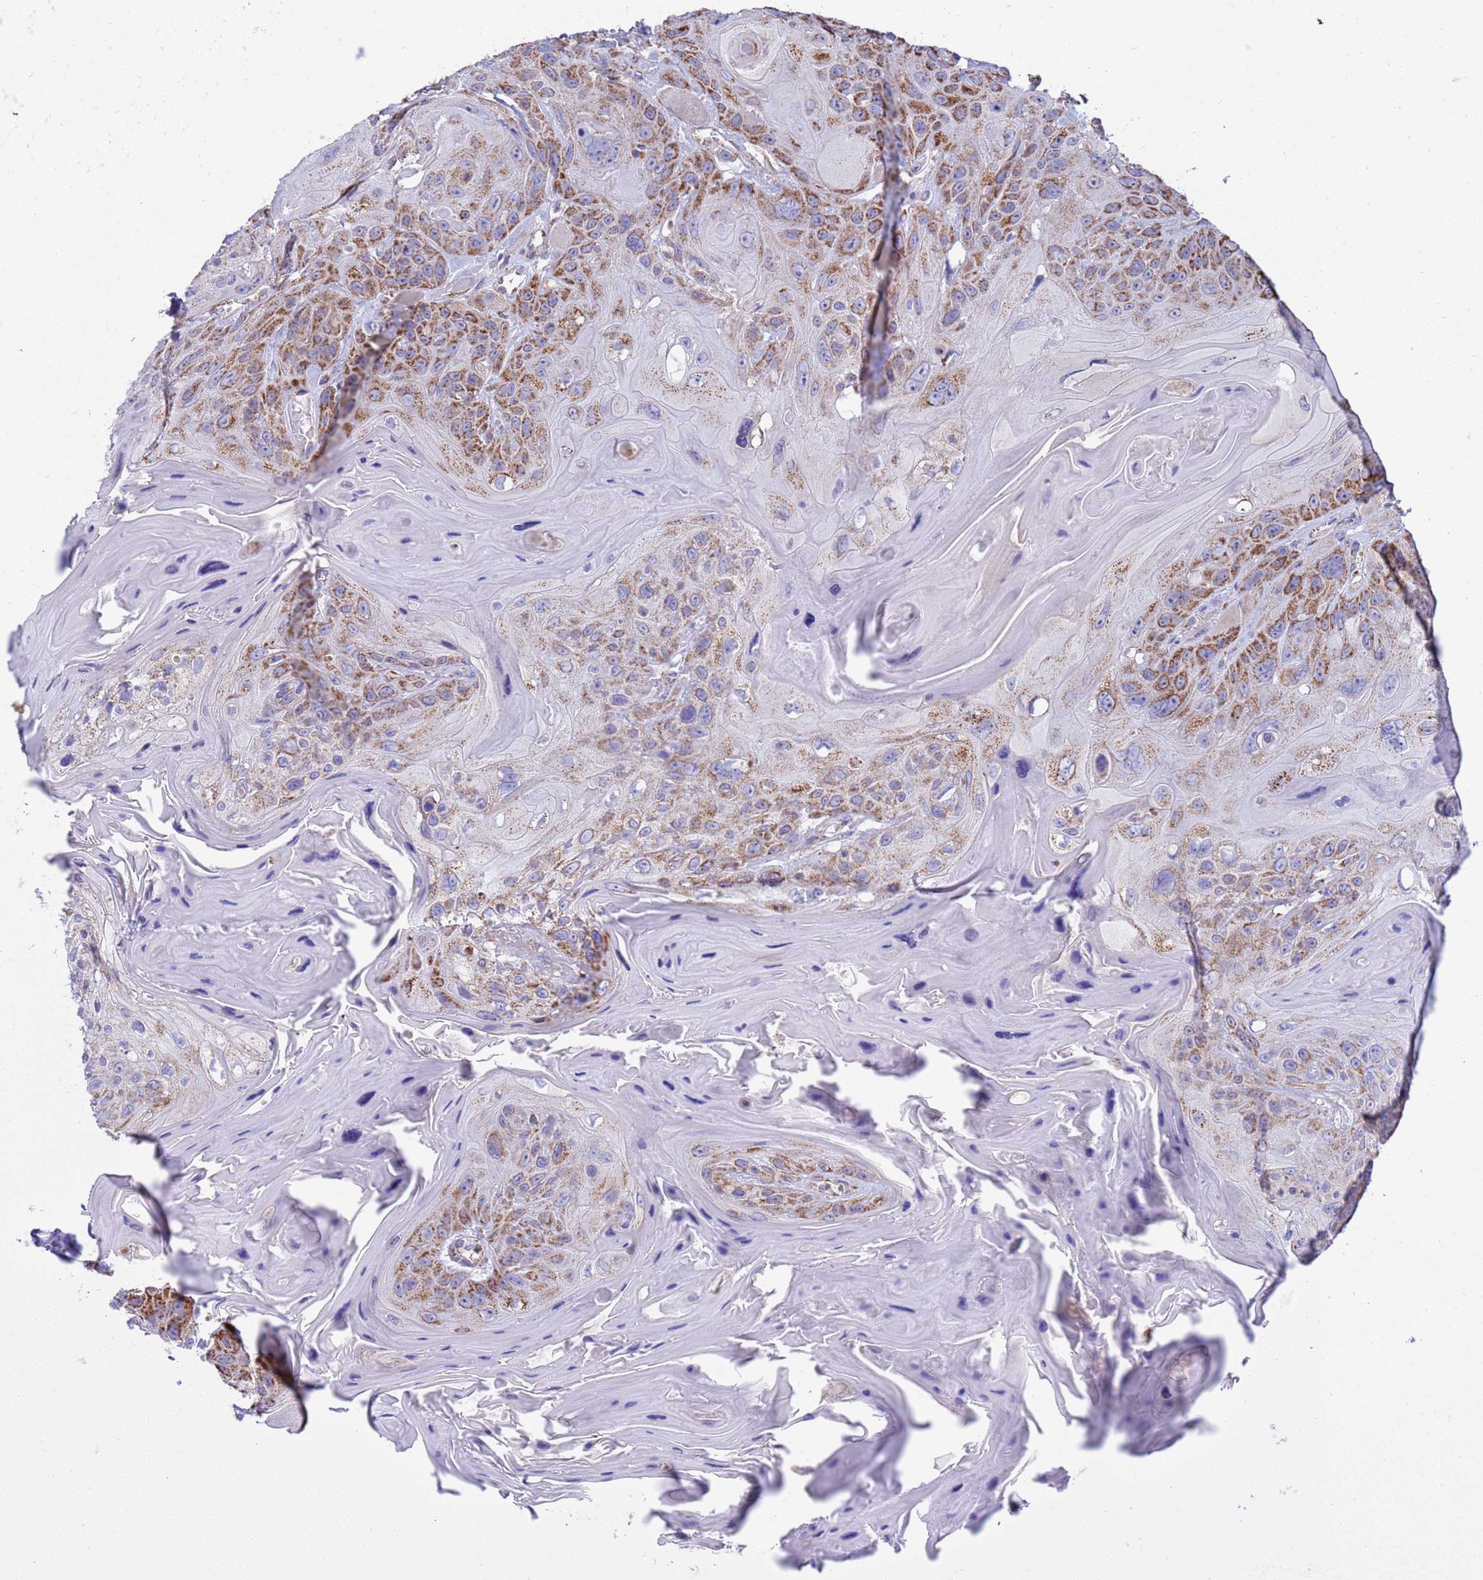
{"staining": {"intensity": "moderate", "quantity": ">75%", "location": "cytoplasmic/membranous"}, "tissue": "head and neck cancer", "cell_type": "Tumor cells", "image_type": "cancer", "snomed": [{"axis": "morphology", "description": "Squamous cell carcinoma, NOS"}, {"axis": "topography", "description": "Head-Neck"}], "caption": "High-power microscopy captured an IHC image of squamous cell carcinoma (head and neck), revealing moderate cytoplasmic/membranous expression in approximately >75% of tumor cells. (DAB = brown stain, brightfield microscopy at high magnification).", "gene": "RNF165", "patient": {"sex": "female", "age": 59}}